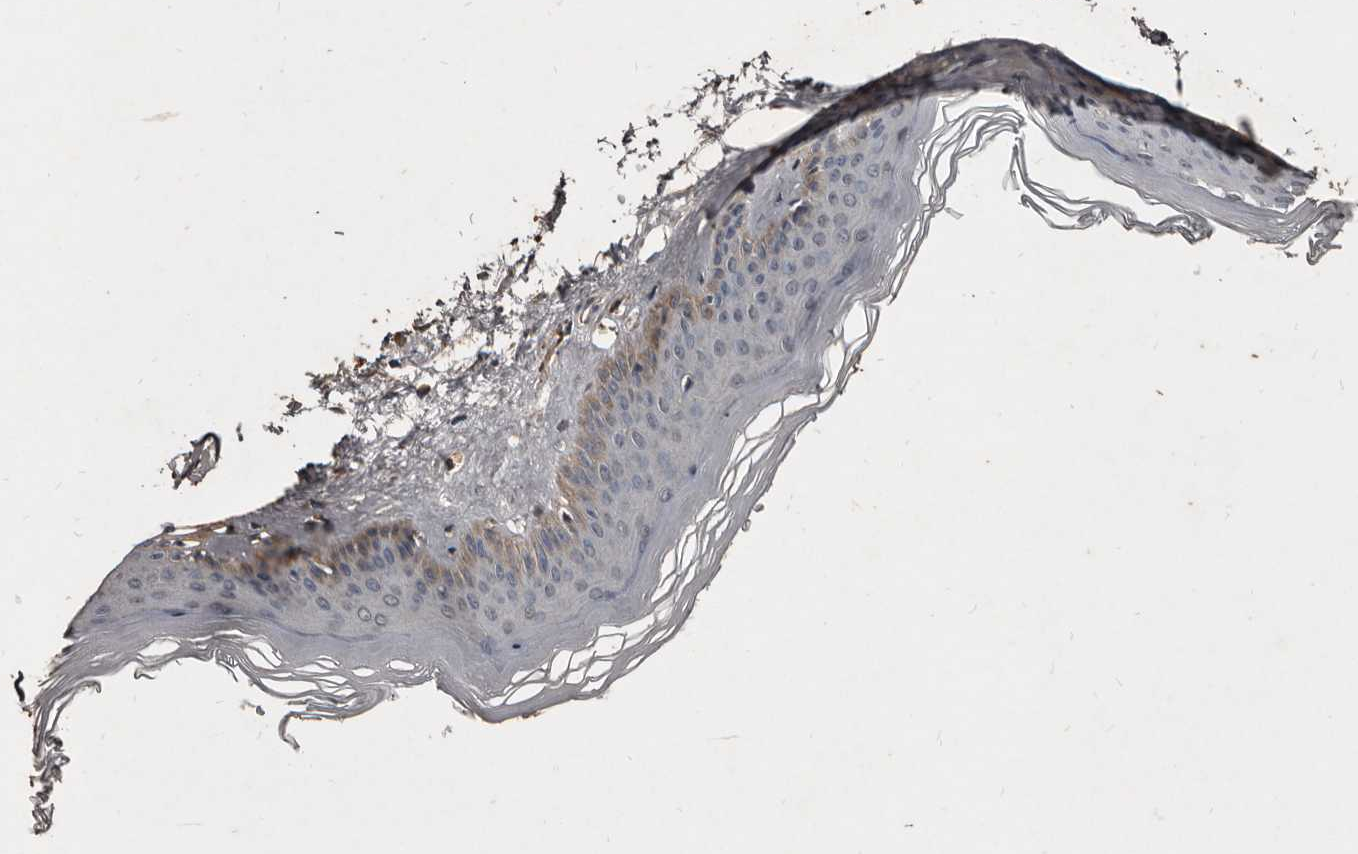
{"staining": {"intensity": "negative", "quantity": "none", "location": "none"}, "tissue": "skin", "cell_type": "Fibroblasts", "image_type": "normal", "snomed": [{"axis": "morphology", "description": "Normal tissue, NOS"}, {"axis": "topography", "description": "Skin"}], "caption": "Immunohistochemical staining of normal human skin displays no significant expression in fibroblasts.", "gene": "GREB1", "patient": {"sex": "female", "age": 27}}